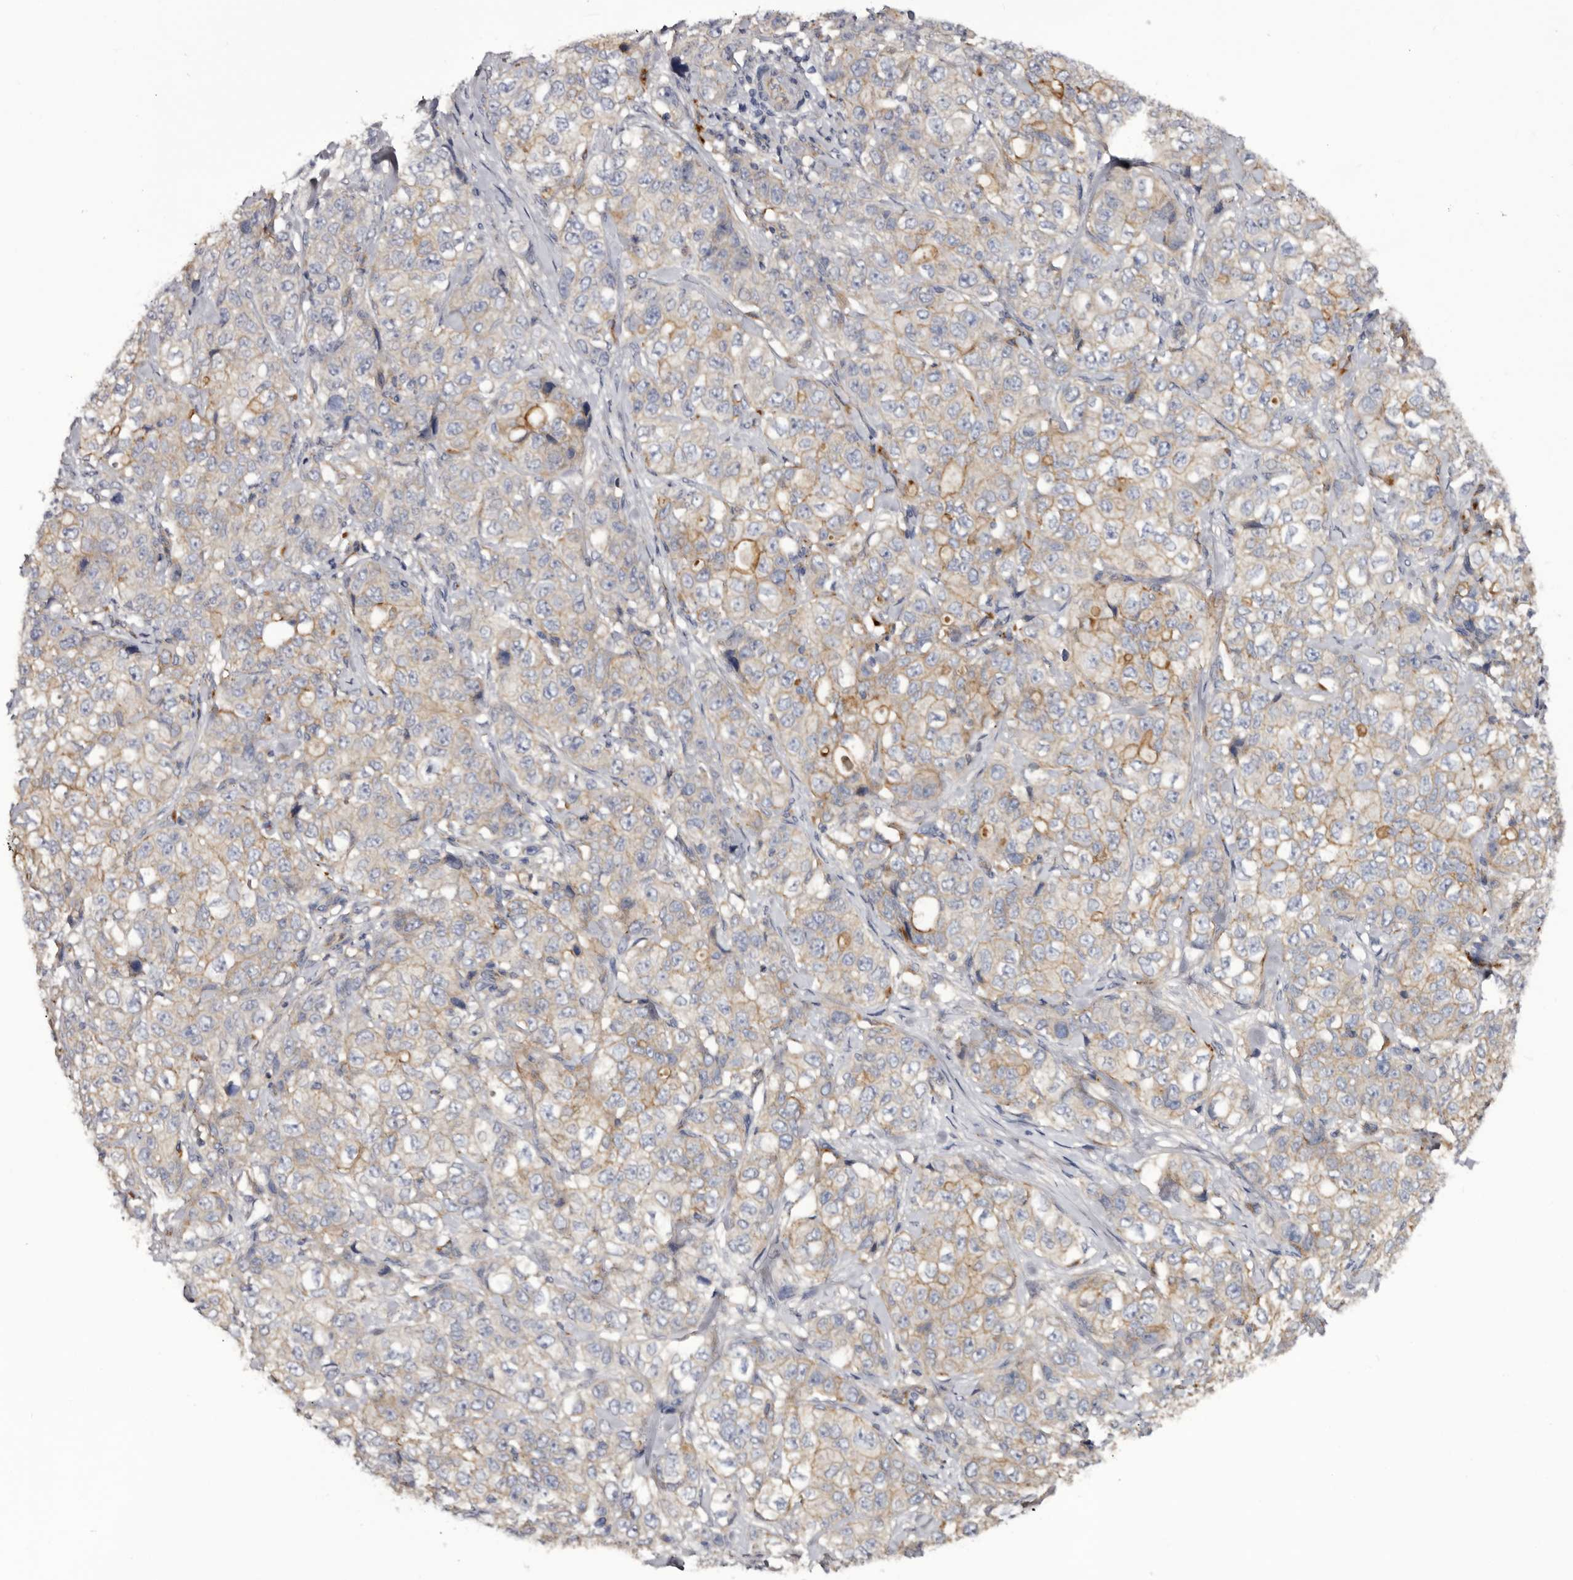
{"staining": {"intensity": "moderate", "quantity": "<25%", "location": "cytoplasmic/membranous"}, "tissue": "stomach cancer", "cell_type": "Tumor cells", "image_type": "cancer", "snomed": [{"axis": "morphology", "description": "Adenocarcinoma, NOS"}, {"axis": "topography", "description": "Stomach"}], "caption": "Protein staining exhibits moderate cytoplasmic/membranous positivity in approximately <25% of tumor cells in stomach cancer. Immunohistochemistry stains the protein in brown and the nuclei are stained blue.", "gene": "INKA2", "patient": {"sex": "male", "age": 48}}